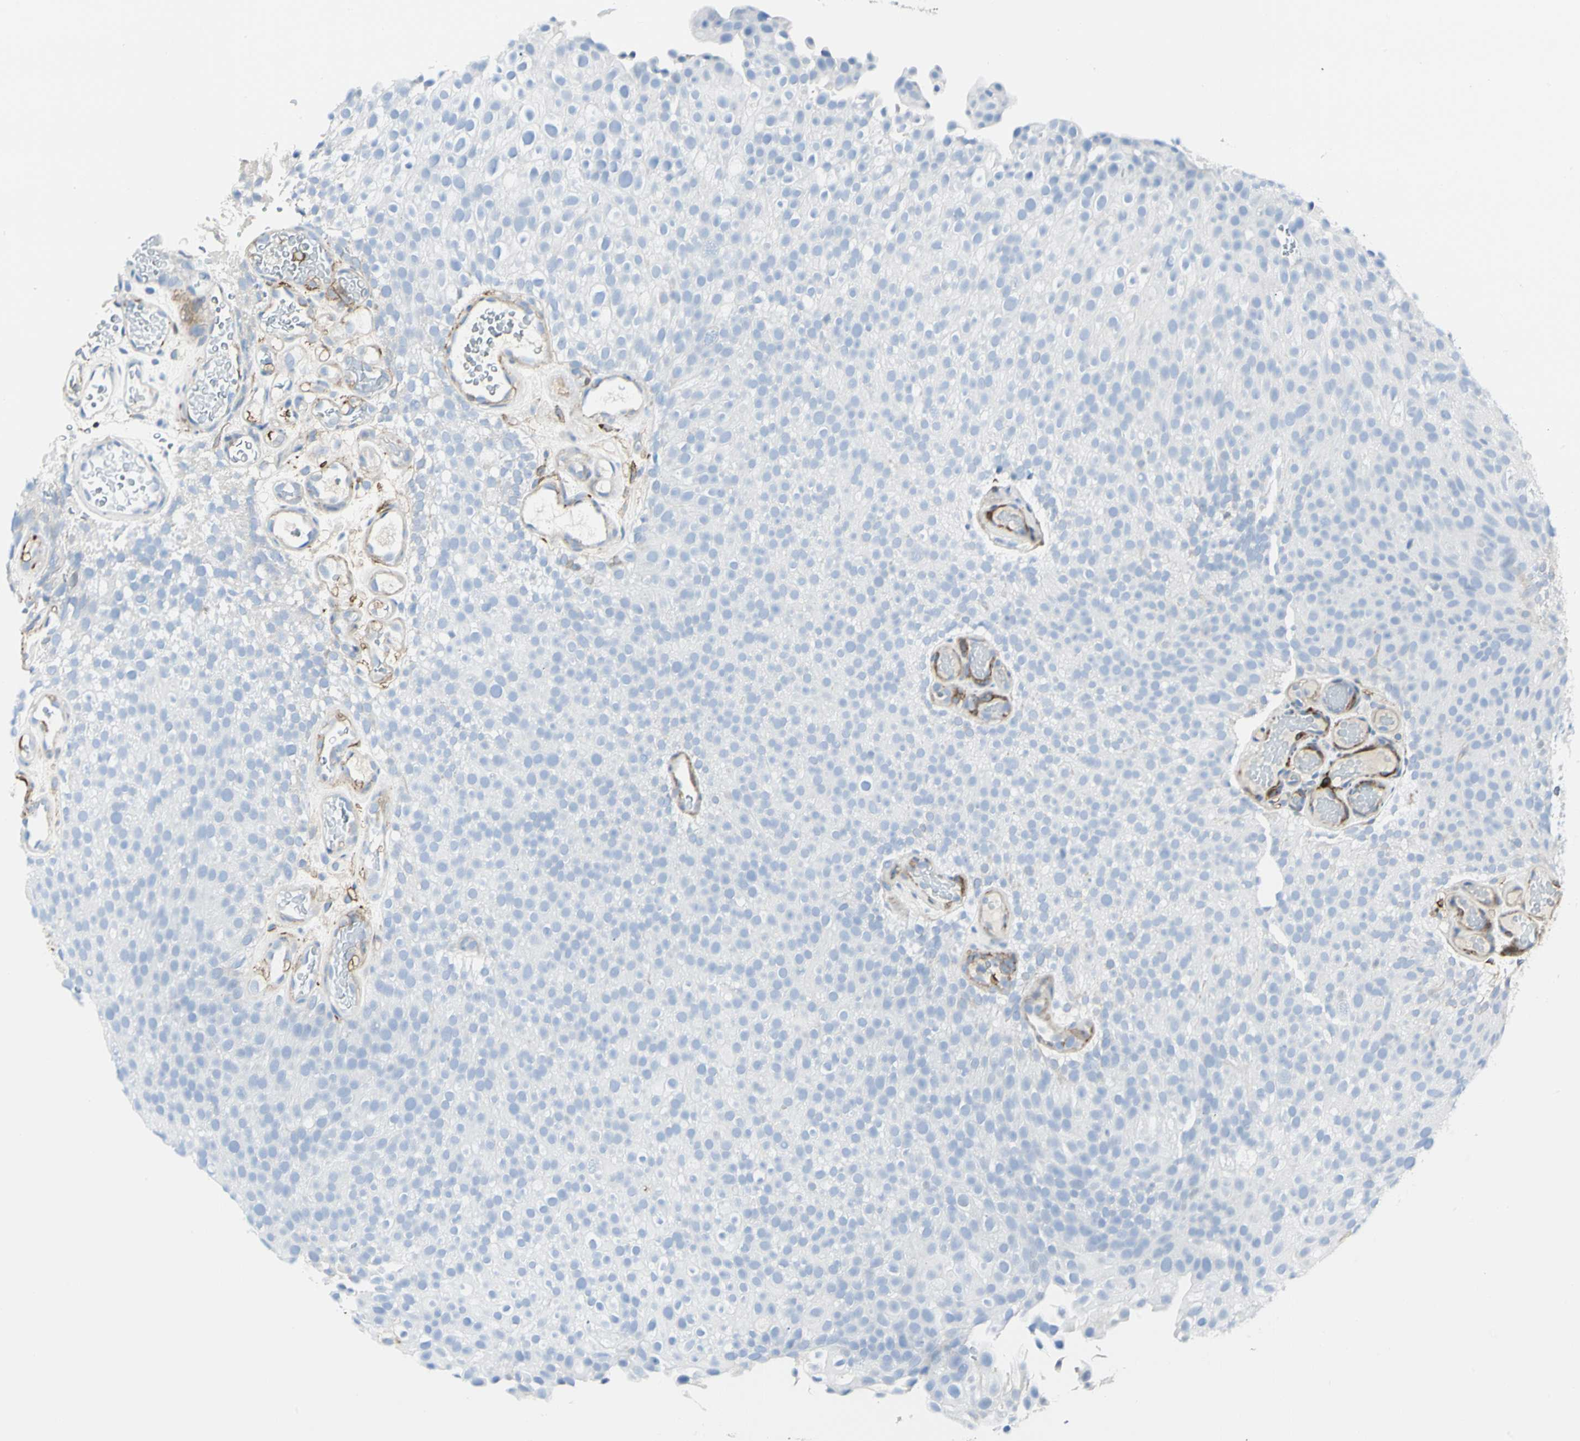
{"staining": {"intensity": "negative", "quantity": "none", "location": "none"}, "tissue": "urothelial cancer", "cell_type": "Tumor cells", "image_type": "cancer", "snomed": [{"axis": "morphology", "description": "Urothelial carcinoma, Low grade"}, {"axis": "topography", "description": "Urinary bladder"}], "caption": "IHC micrograph of human urothelial carcinoma (low-grade) stained for a protein (brown), which exhibits no expression in tumor cells.", "gene": "CLEC2B", "patient": {"sex": "male", "age": 78}}